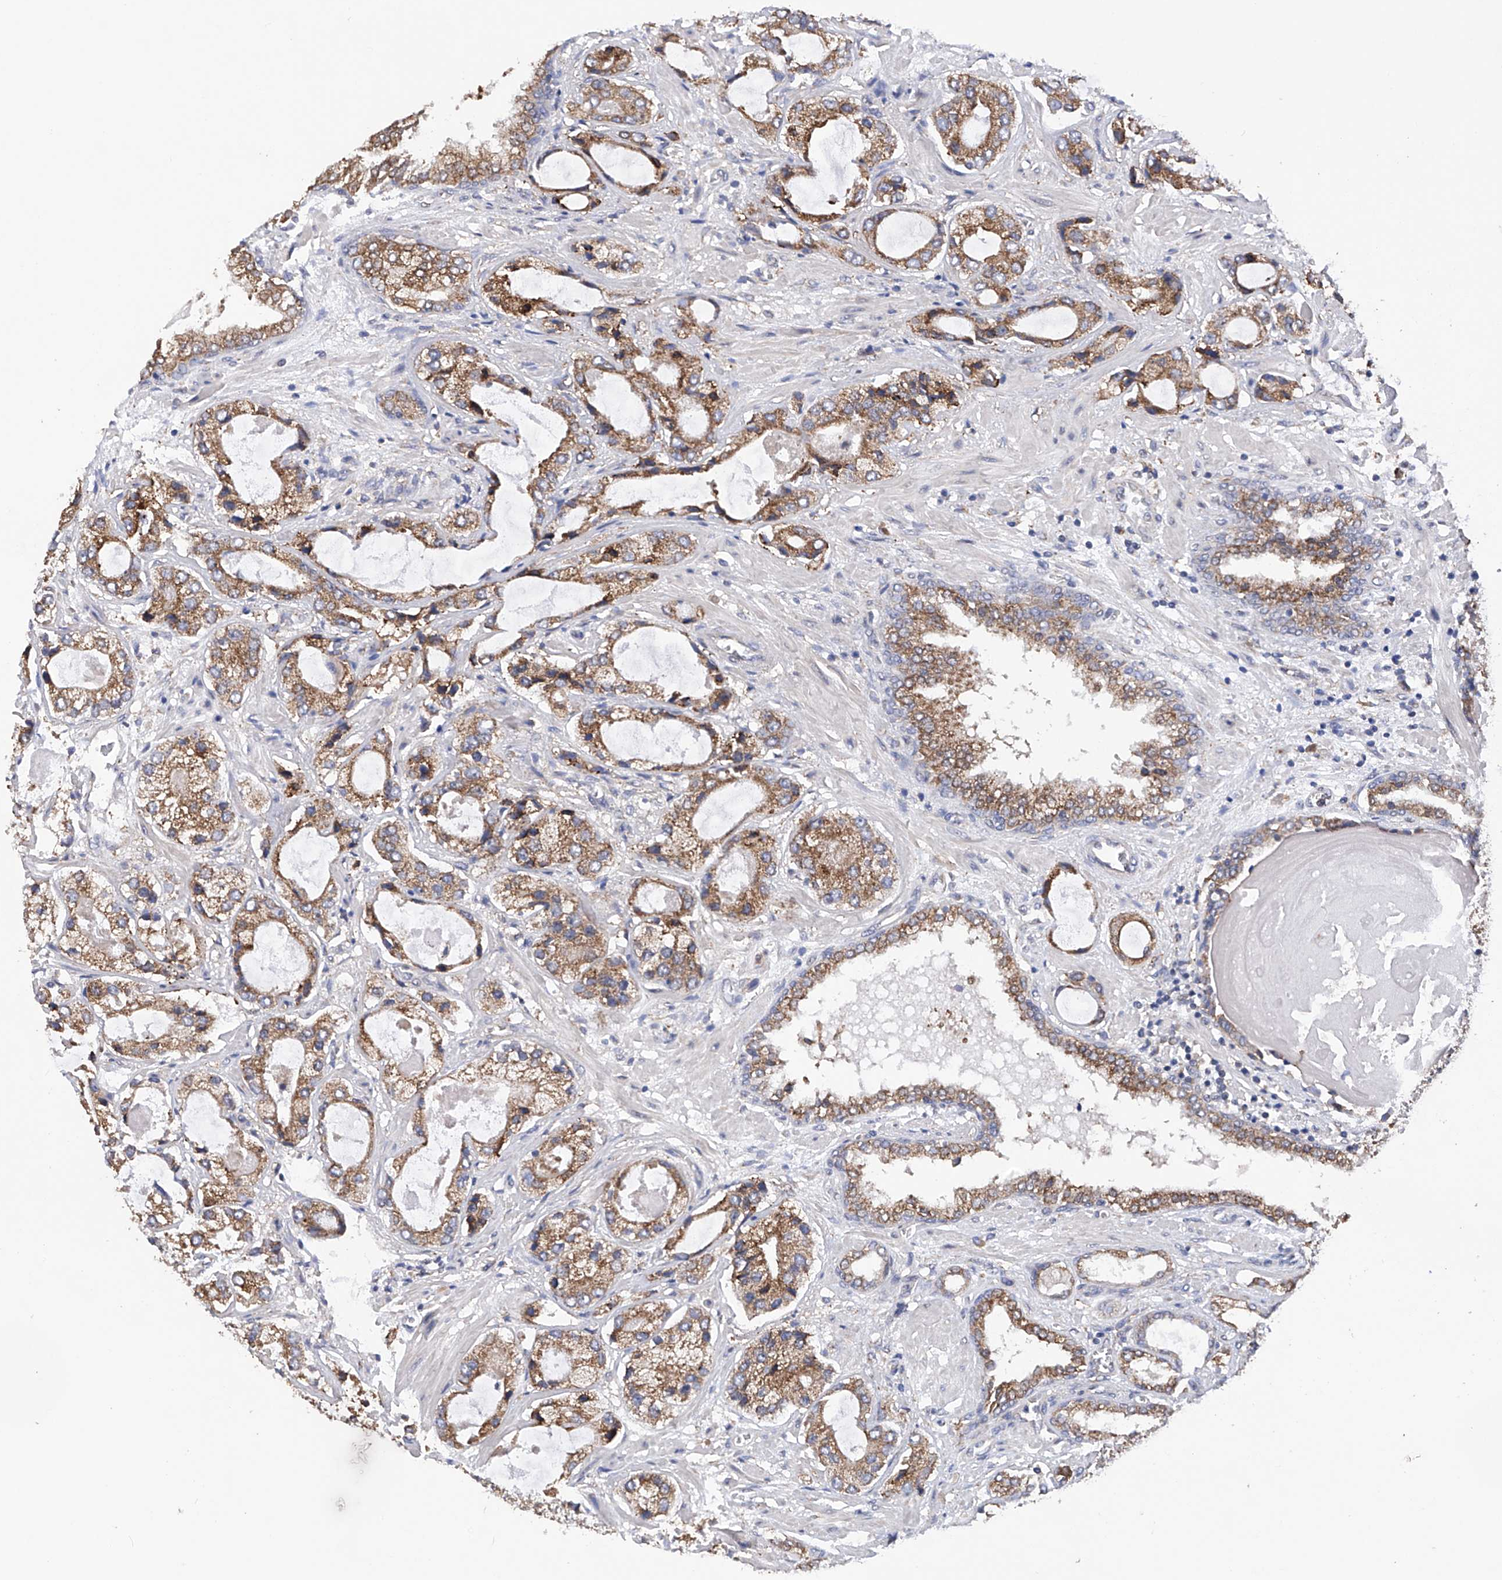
{"staining": {"intensity": "moderate", "quantity": ">75%", "location": "cytoplasmic/membranous"}, "tissue": "prostate cancer", "cell_type": "Tumor cells", "image_type": "cancer", "snomed": [{"axis": "morphology", "description": "Normal tissue, NOS"}, {"axis": "morphology", "description": "Adenocarcinoma, High grade"}, {"axis": "topography", "description": "Prostate"}, {"axis": "topography", "description": "Peripheral nerve tissue"}], "caption": "Moderate cytoplasmic/membranous expression is identified in about >75% of tumor cells in prostate cancer (adenocarcinoma (high-grade)). The protein is shown in brown color, while the nuclei are stained blue.", "gene": "DNAH8", "patient": {"sex": "male", "age": 59}}